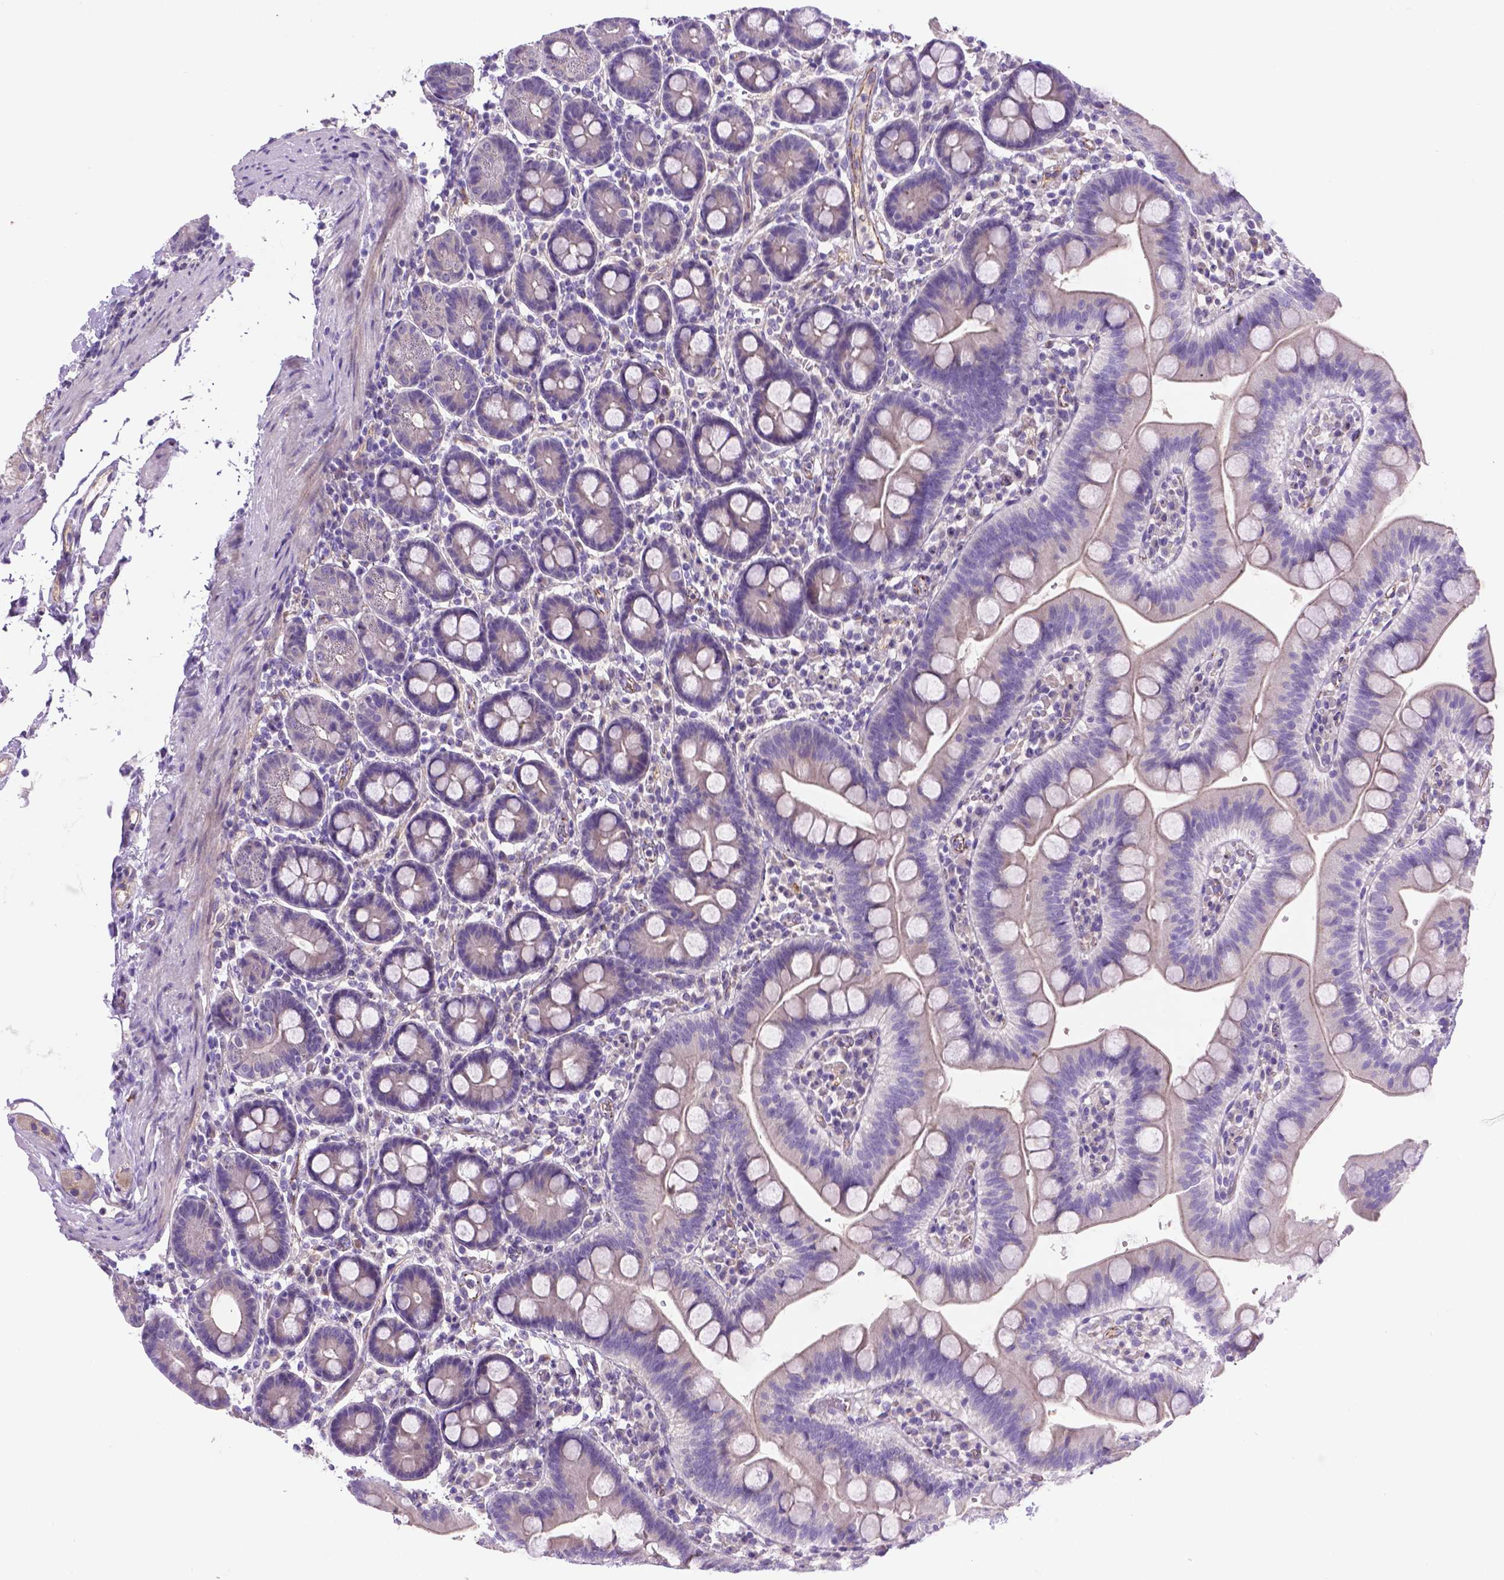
{"staining": {"intensity": "negative", "quantity": "none", "location": "none"}, "tissue": "duodenum", "cell_type": "Glandular cells", "image_type": "normal", "snomed": [{"axis": "morphology", "description": "Normal tissue, NOS"}, {"axis": "topography", "description": "Pancreas"}, {"axis": "topography", "description": "Duodenum"}], "caption": "A high-resolution micrograph shows IHC staining of normal duodenum, which shows no significant expression in glandular cells.", "gene": "CCER2", "patient": {"sex": "male", "age": 59}}